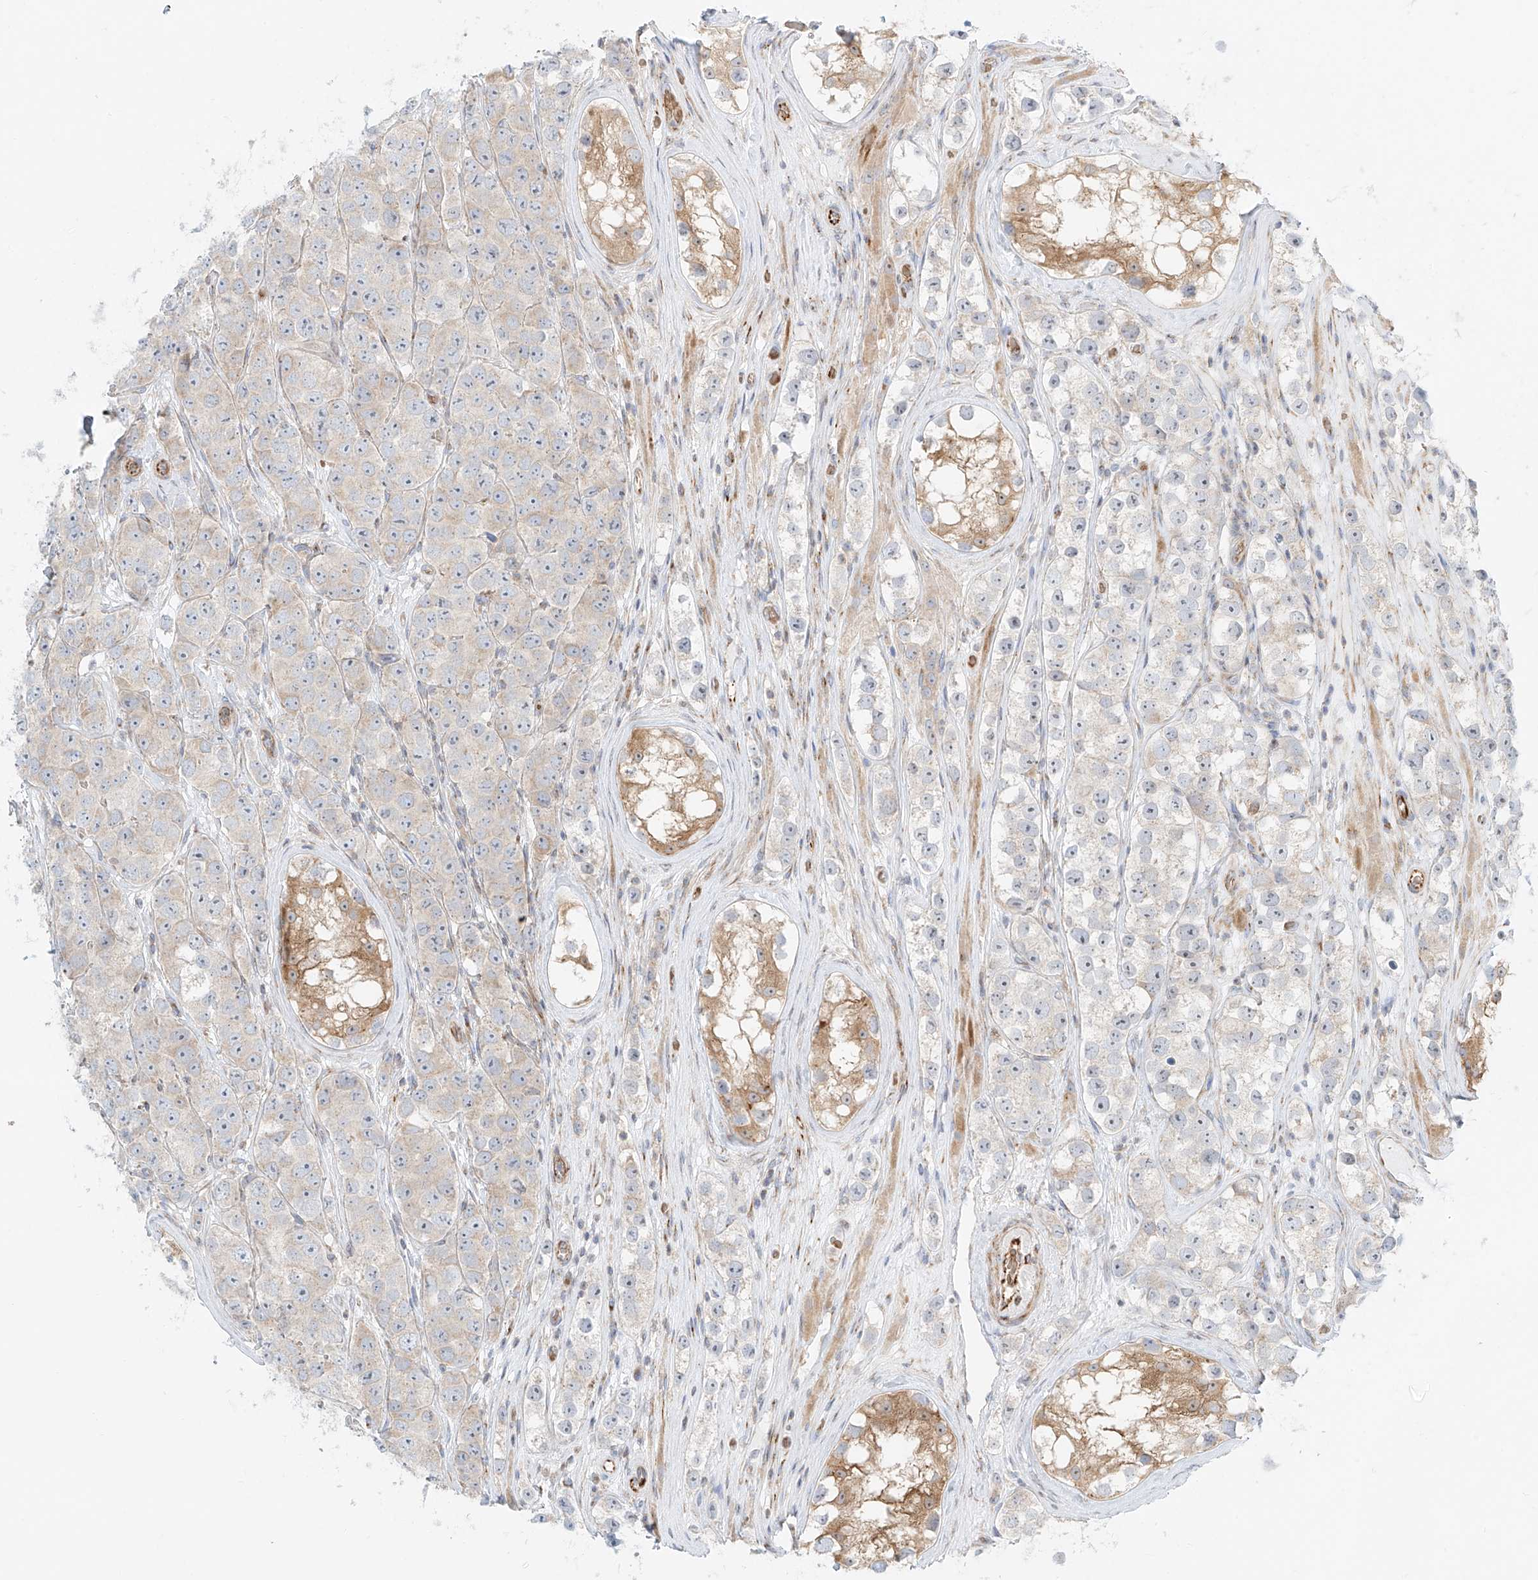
{"staining": {"intensity": "negative", "quantity": "none", "location": "none"}, "tissue": "testis cancer", "cell_type": "Tumor cells", "image_type": "cancer", "snomed": [{"axis": "morphology", "description": "Seminoma, NOS"}, {"axis": "topography", "description": "Testis"}], "caption": "A high-resolution image shows IHC staining of testis seminoma, which demonstrates no significant expression in tumor cells.", "gene": "EIPR1", "patient": {"sex": "male", "age": 28}}